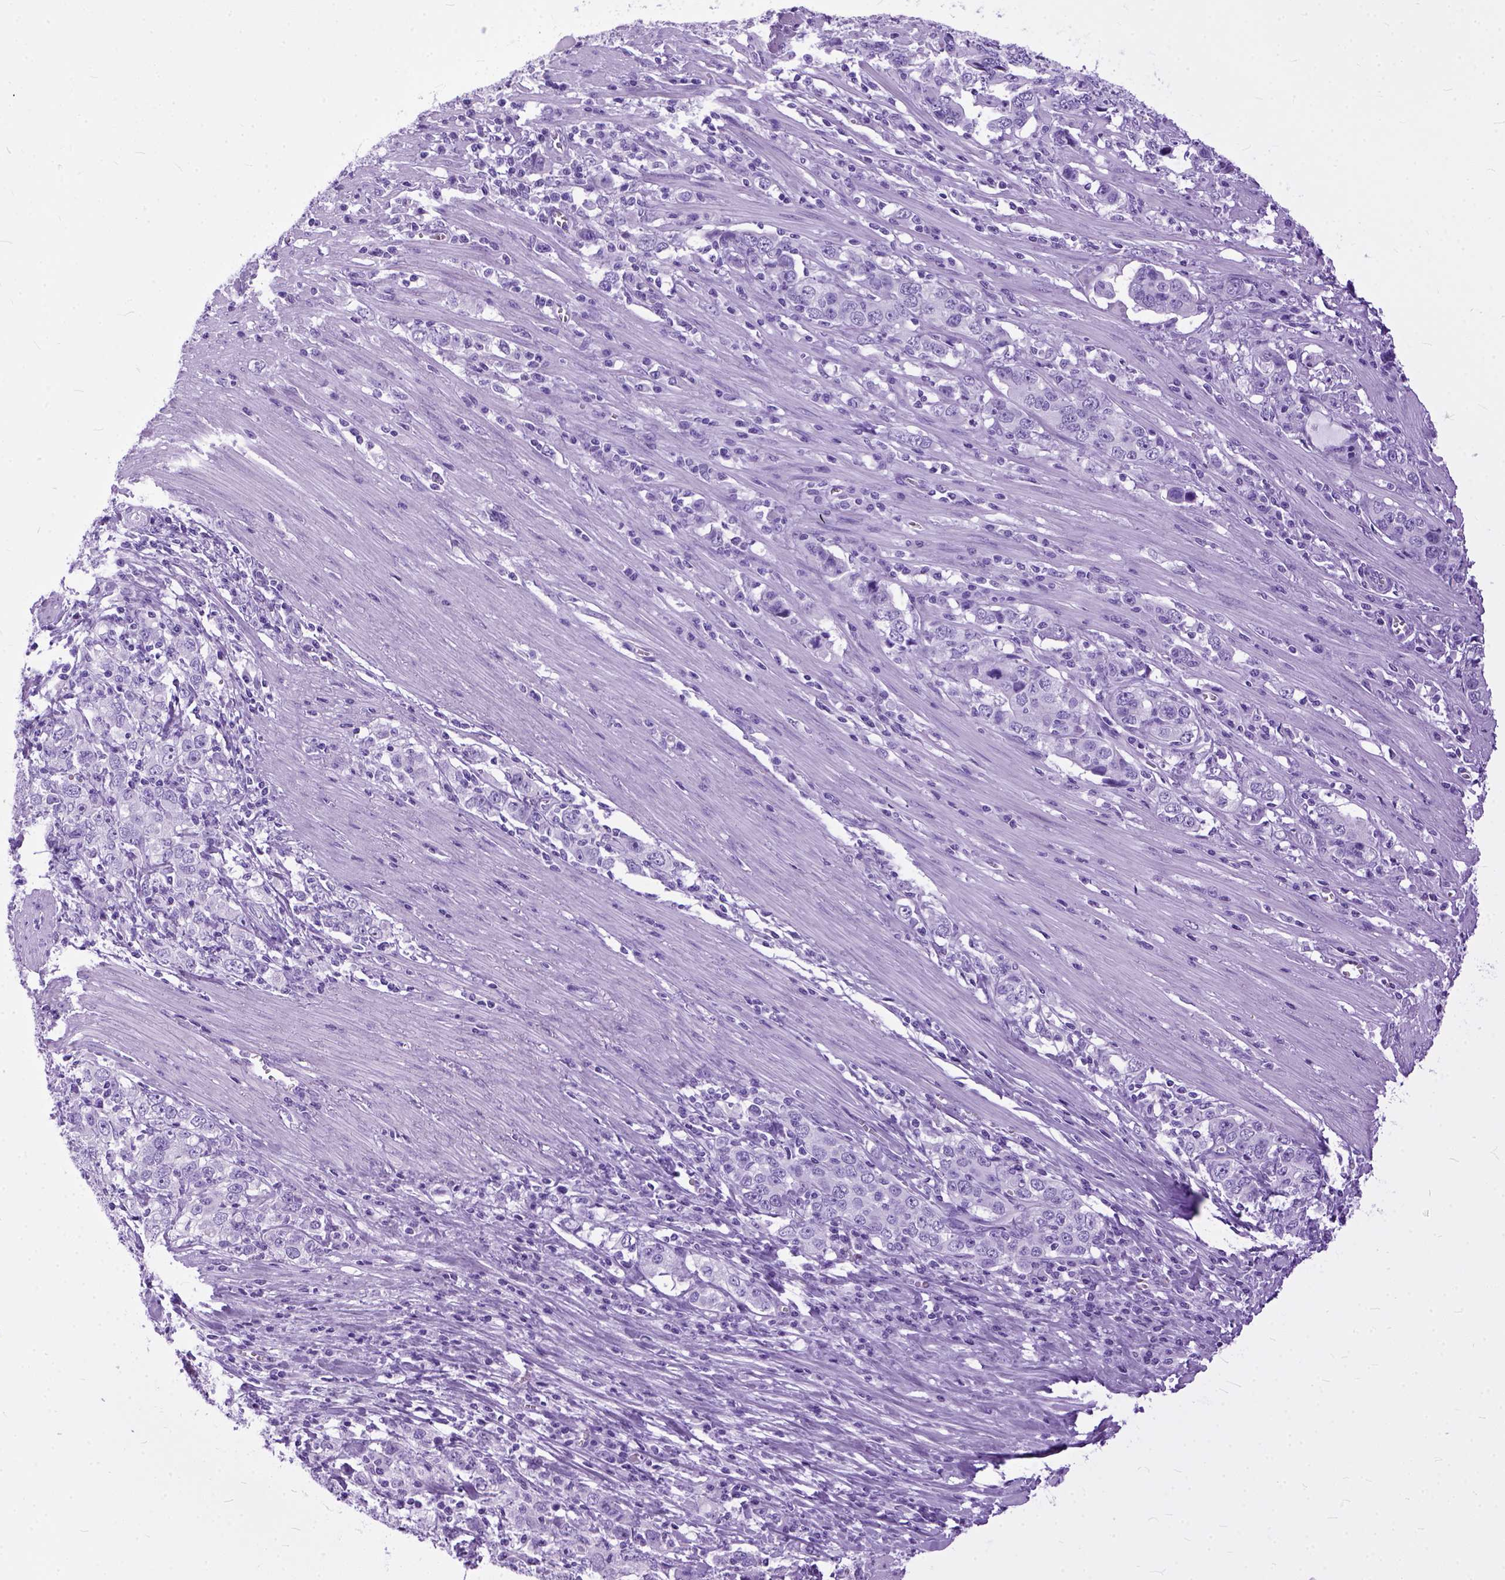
{"staining": {"intensity": "negative", "quantity": "none", "location": "none"}, "tissue": "stomach cancer", "cell_type": "Tumor cells", "image_type": "cancer", "snomed": [{"axis": "morphology", "description": "Adenocarcinoma, NOS"}, {"axis": "topography", "description": "Stomach, lower"}], "caption": "Stomach cancer was stained to show a protein in brown. There is no significant positivity in tumor cells.", "gene": "GNGT1", "patient": {"sex": "female", "age": 72}}